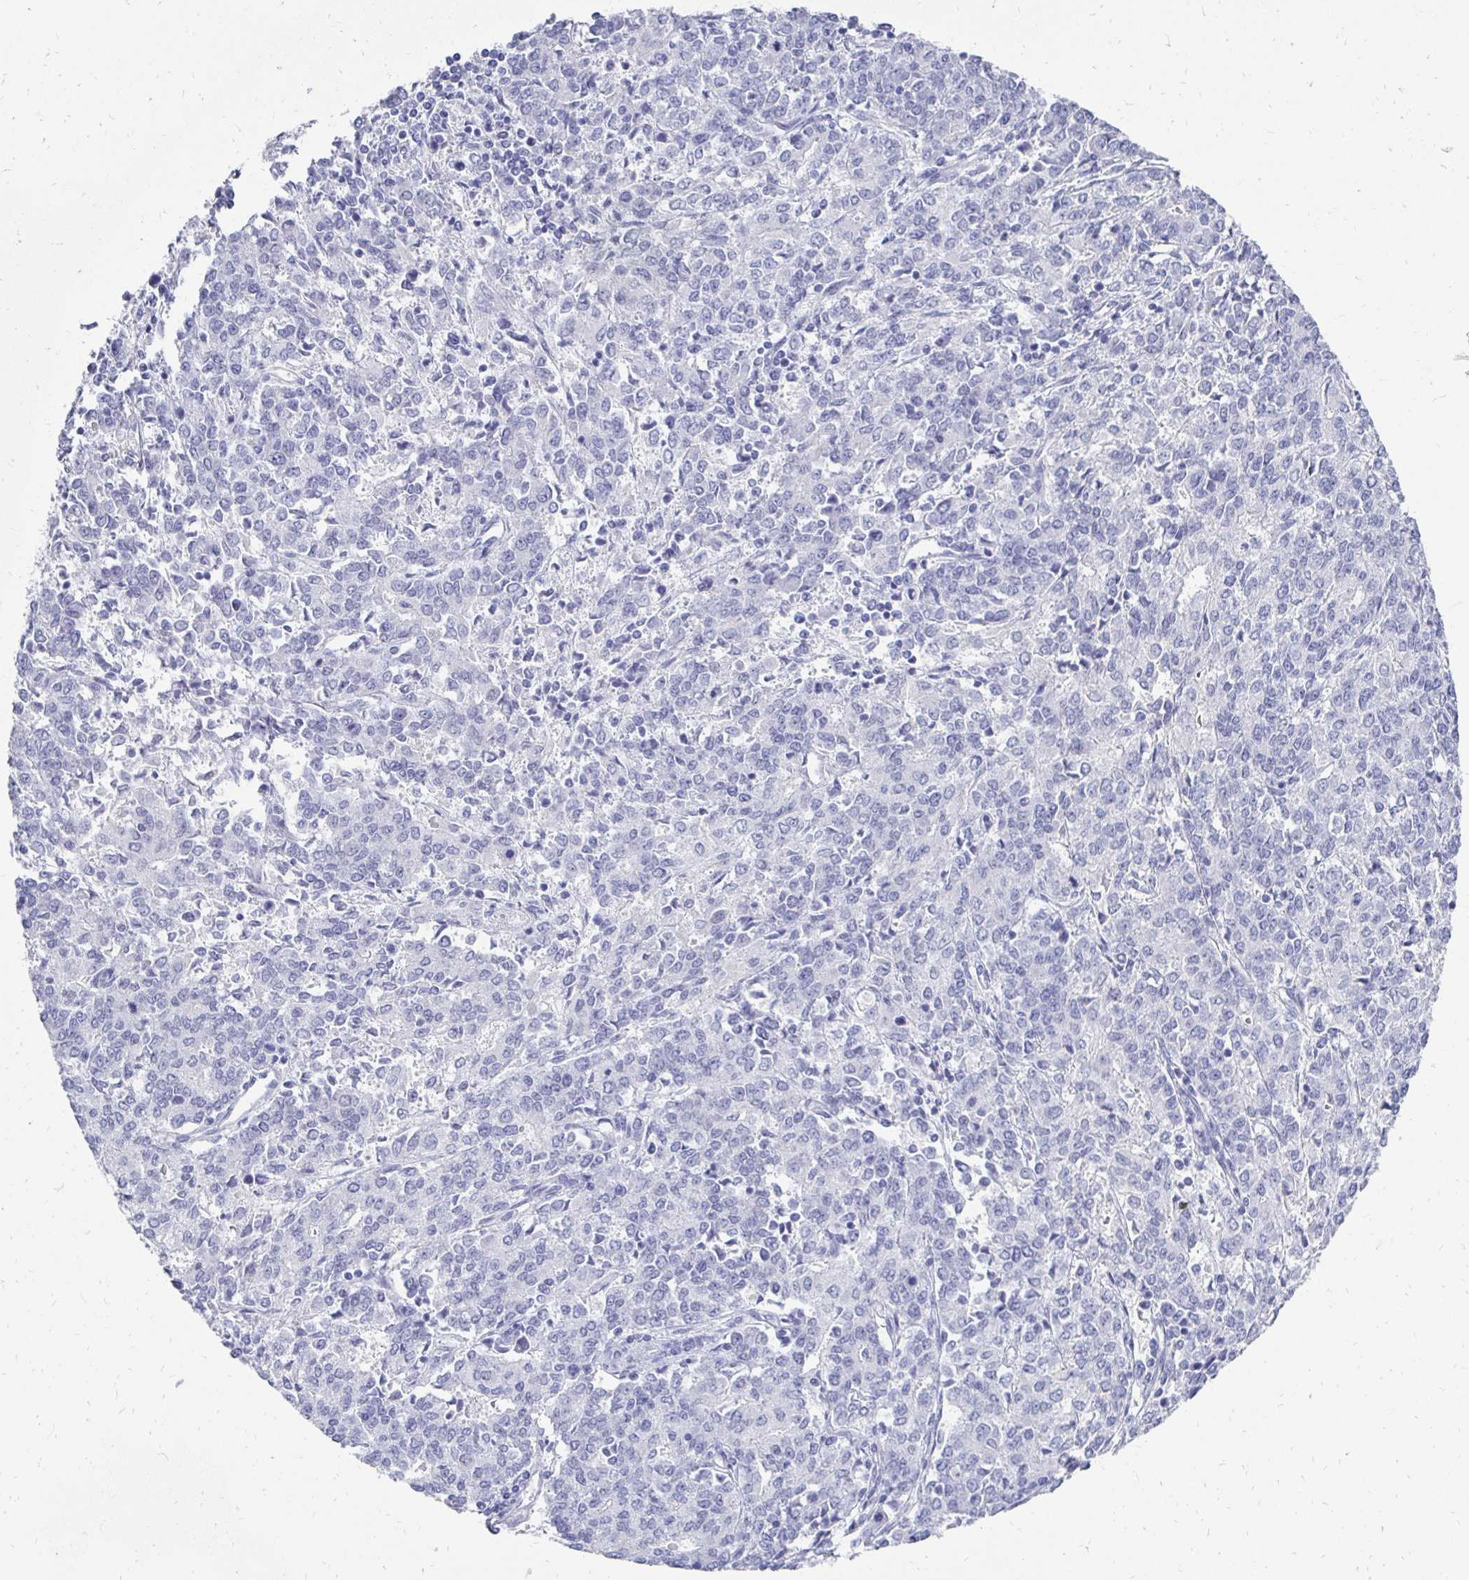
{"staining": {"intensity": "negative", "quantity": "none", "location": "none"}, "tissue": "endometrial cancer", "cell_type": "Tumor cells", "image_type": "cancer", "snomed": [{"axis": "morphology", "description": "Adenocarcinoma, NOS"}, {"axis": "topography", "description": "Endometrium"}], "caption": "Adenocarcinoma (endometrial) stained for a protein using immunohistochemistry exhibits no staining tumor cells.", "gene": "SYCP3", "patient": {"sex": "female", "age": 50}}